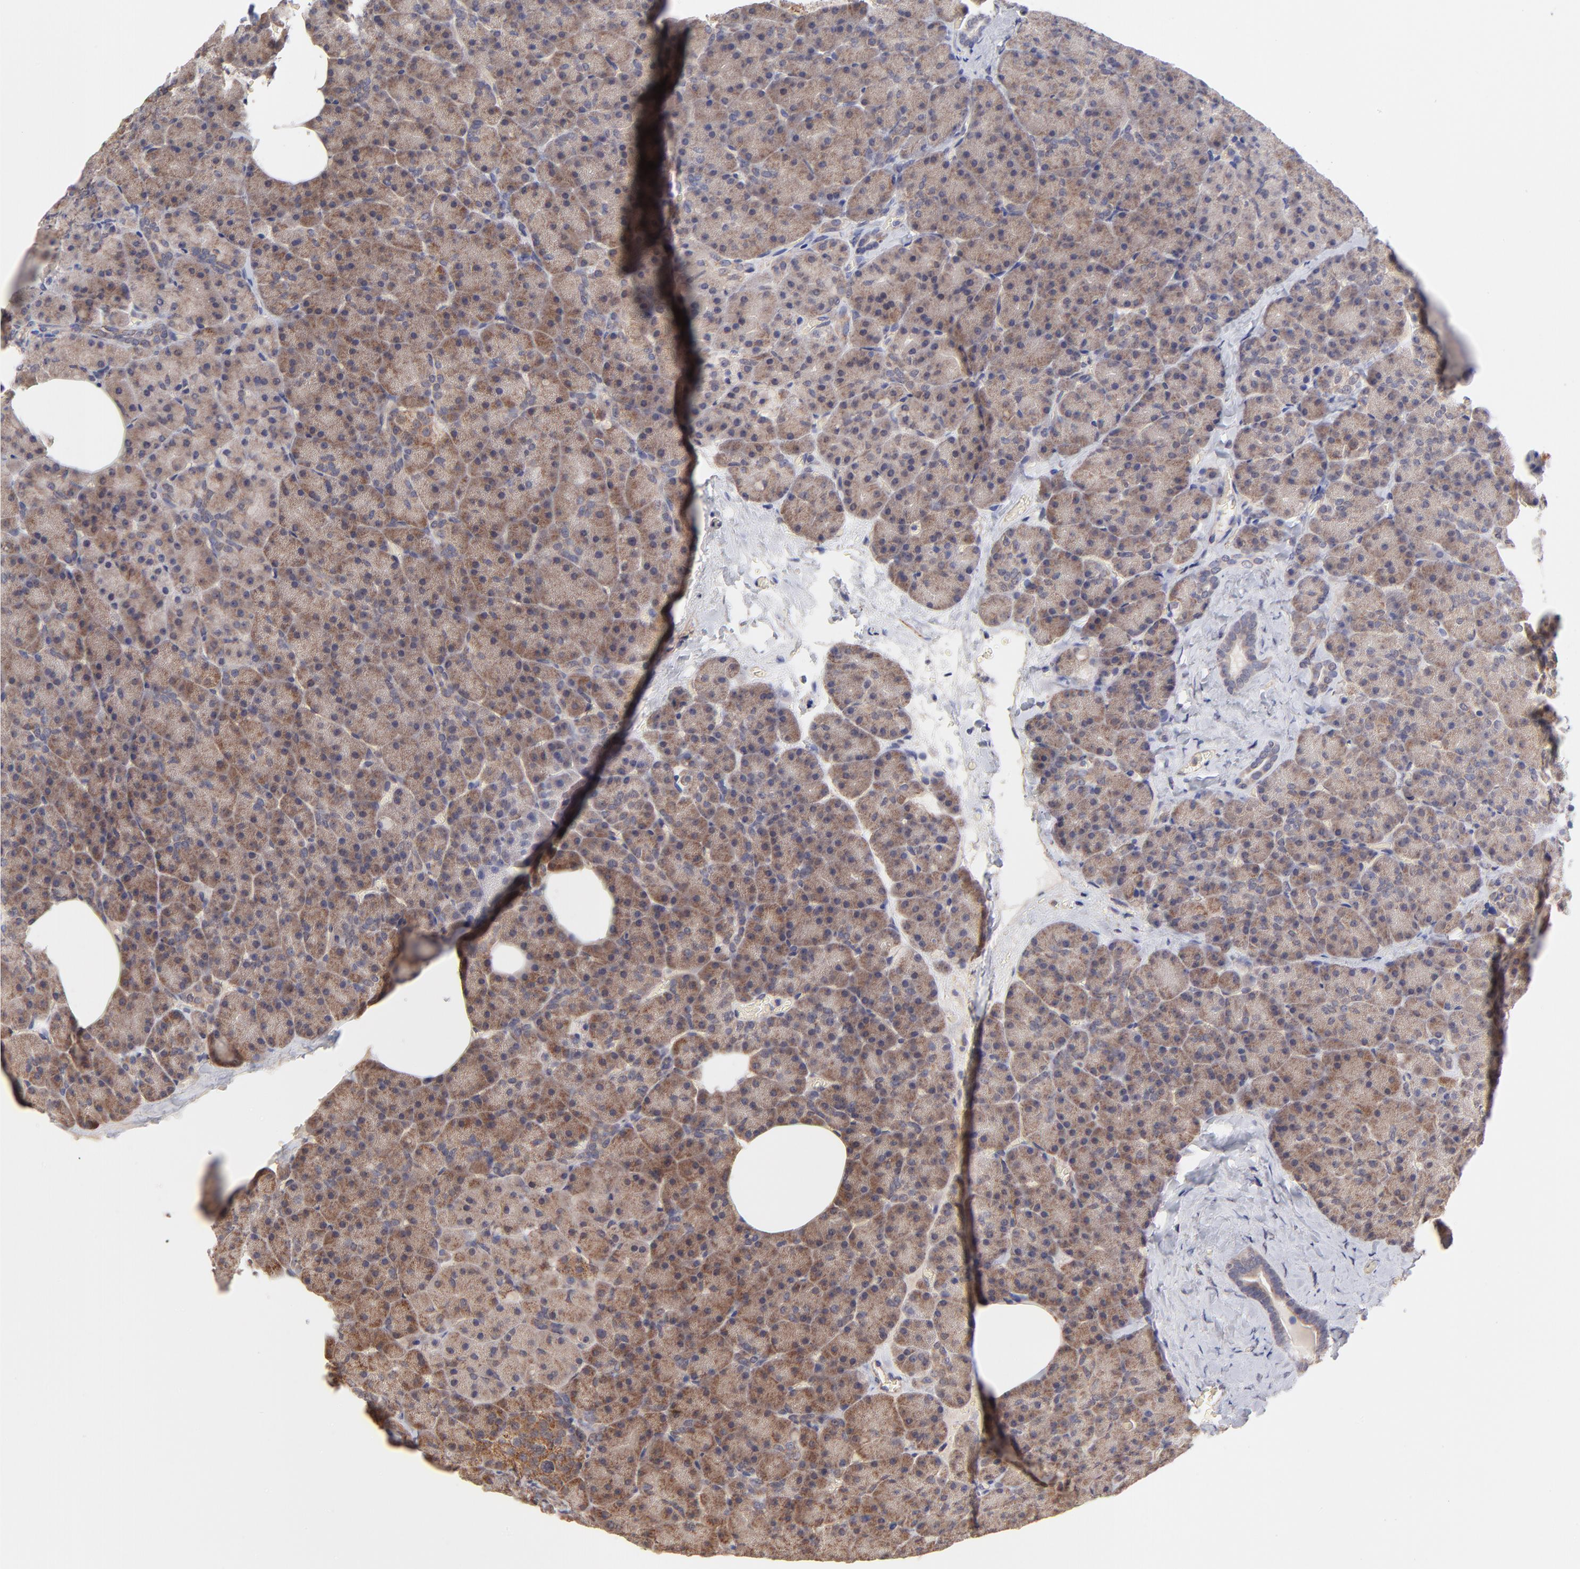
{"staining": {"intensity": "moderate", "quantity": ">75%", "location": "cytoplasmic/membranous"}, "tissue": "carcinoid", "cell_type": "Tumor cells", "image_type": "cancer", "snomed": [{"axis": "morphology", "description": "Normal tissue, NOS"}, {"axis": "morphology", "description": "Carcinoid, malignant, NOS"}, {"axis": "topography", "description": "Pancreas"}], "caption": "A histopathology image showing moderate cytoplasmic/membranous positivity in about >75% of tumor cells in carcinoid (malignant), as visualized by brown immunohistochemical staining.", "gene": "UBE2H", "patient": {"sex": "female", "age": 35}}